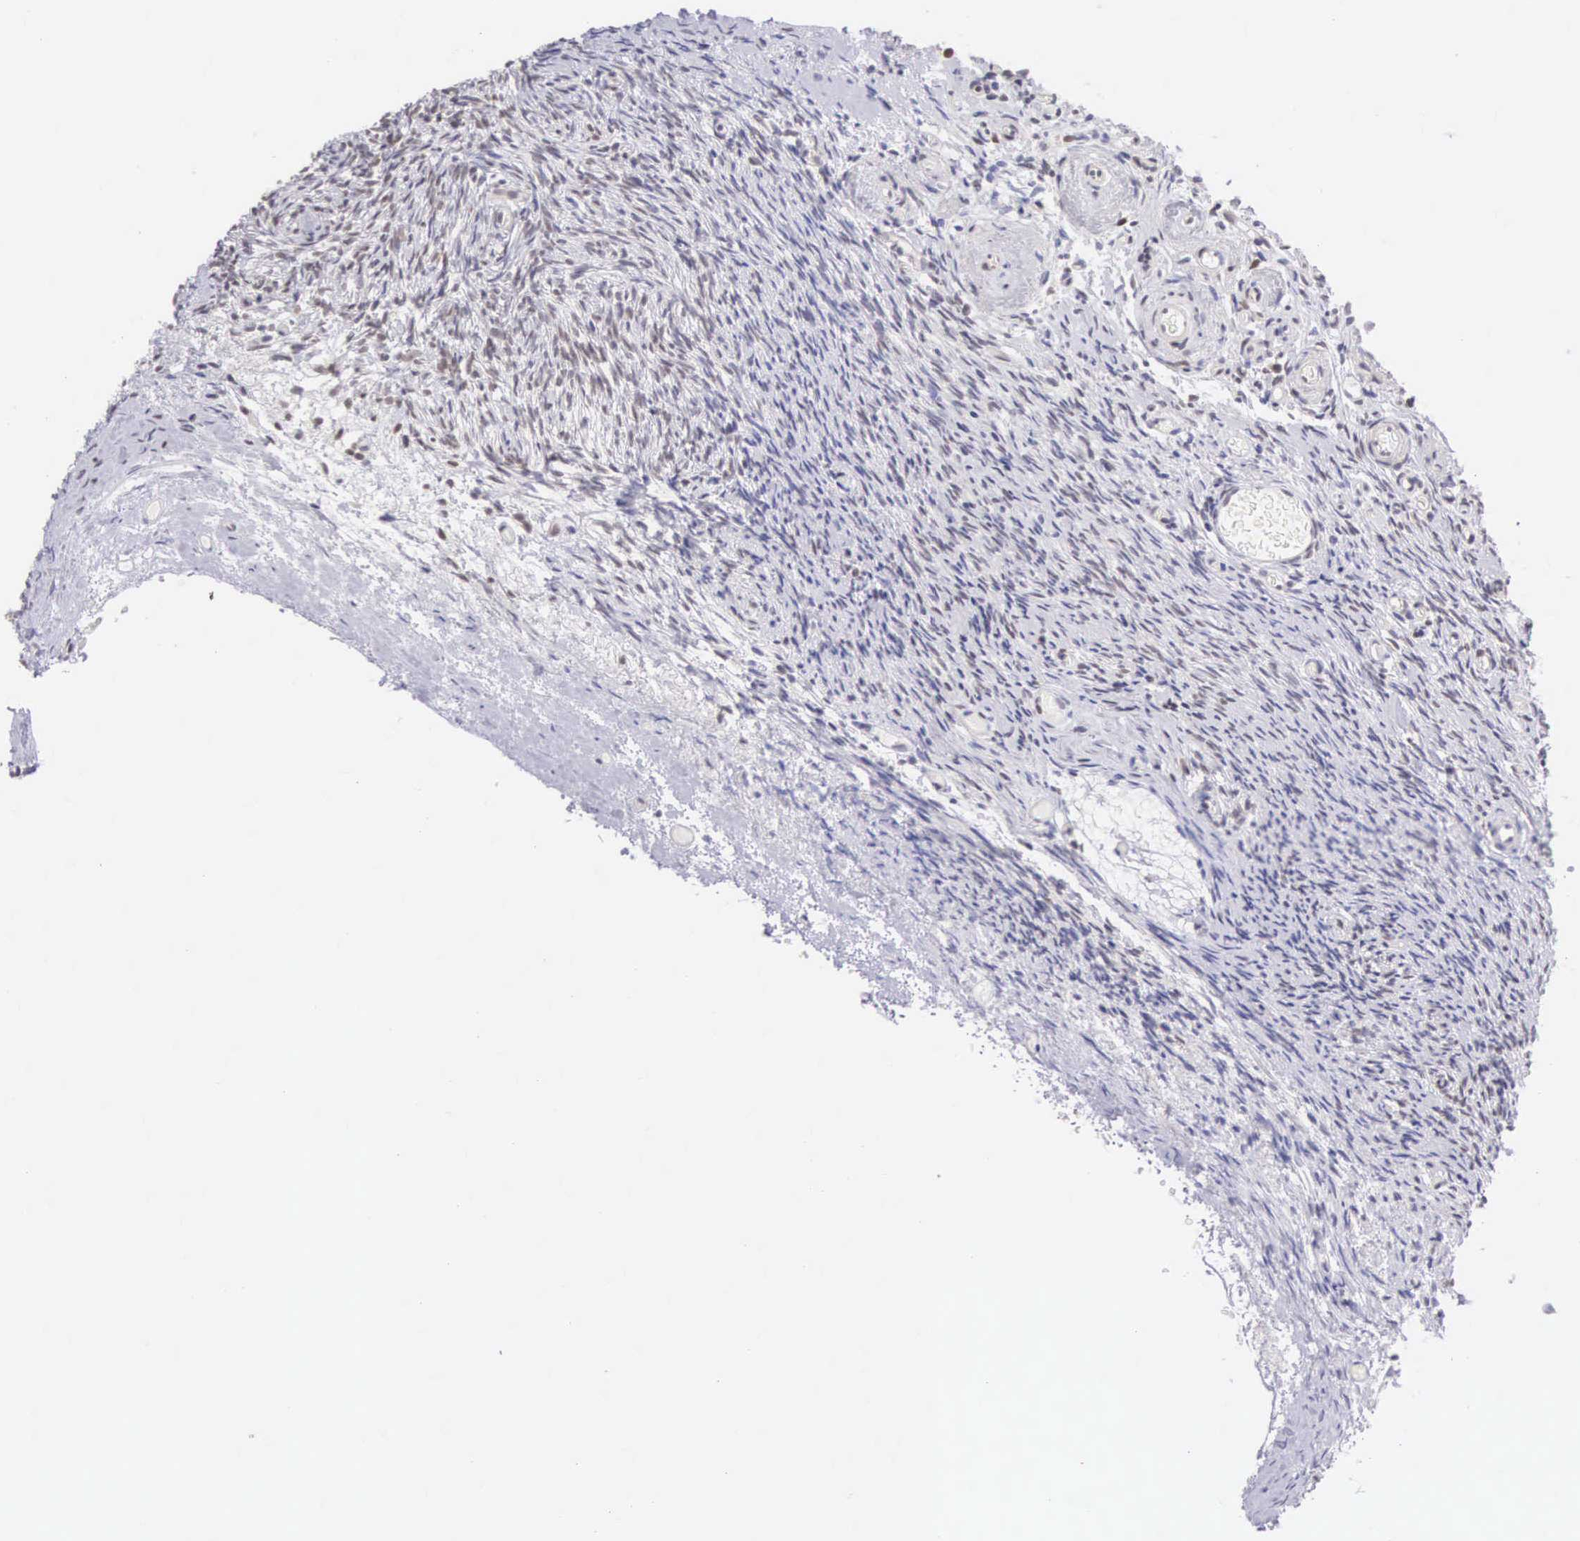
{"staining": {"intensity": "weak", "quantity": "<25%", "location": "nuclear"}, "tissue": "ovary", "cell_type": "Follicle cells", "image_type": "normal", "snomed": [{"axis": "morphology", "description": "Normal tissue, NOS"}, {"axis": "topography", "description": "Ovary"}], "caption": "This is an immunohistochemistry photomicrograph of normal human ovary. There is no staining in follicle cells.", "gene": "CCDC117", "patient": {"sex": "female", "age": 78}}